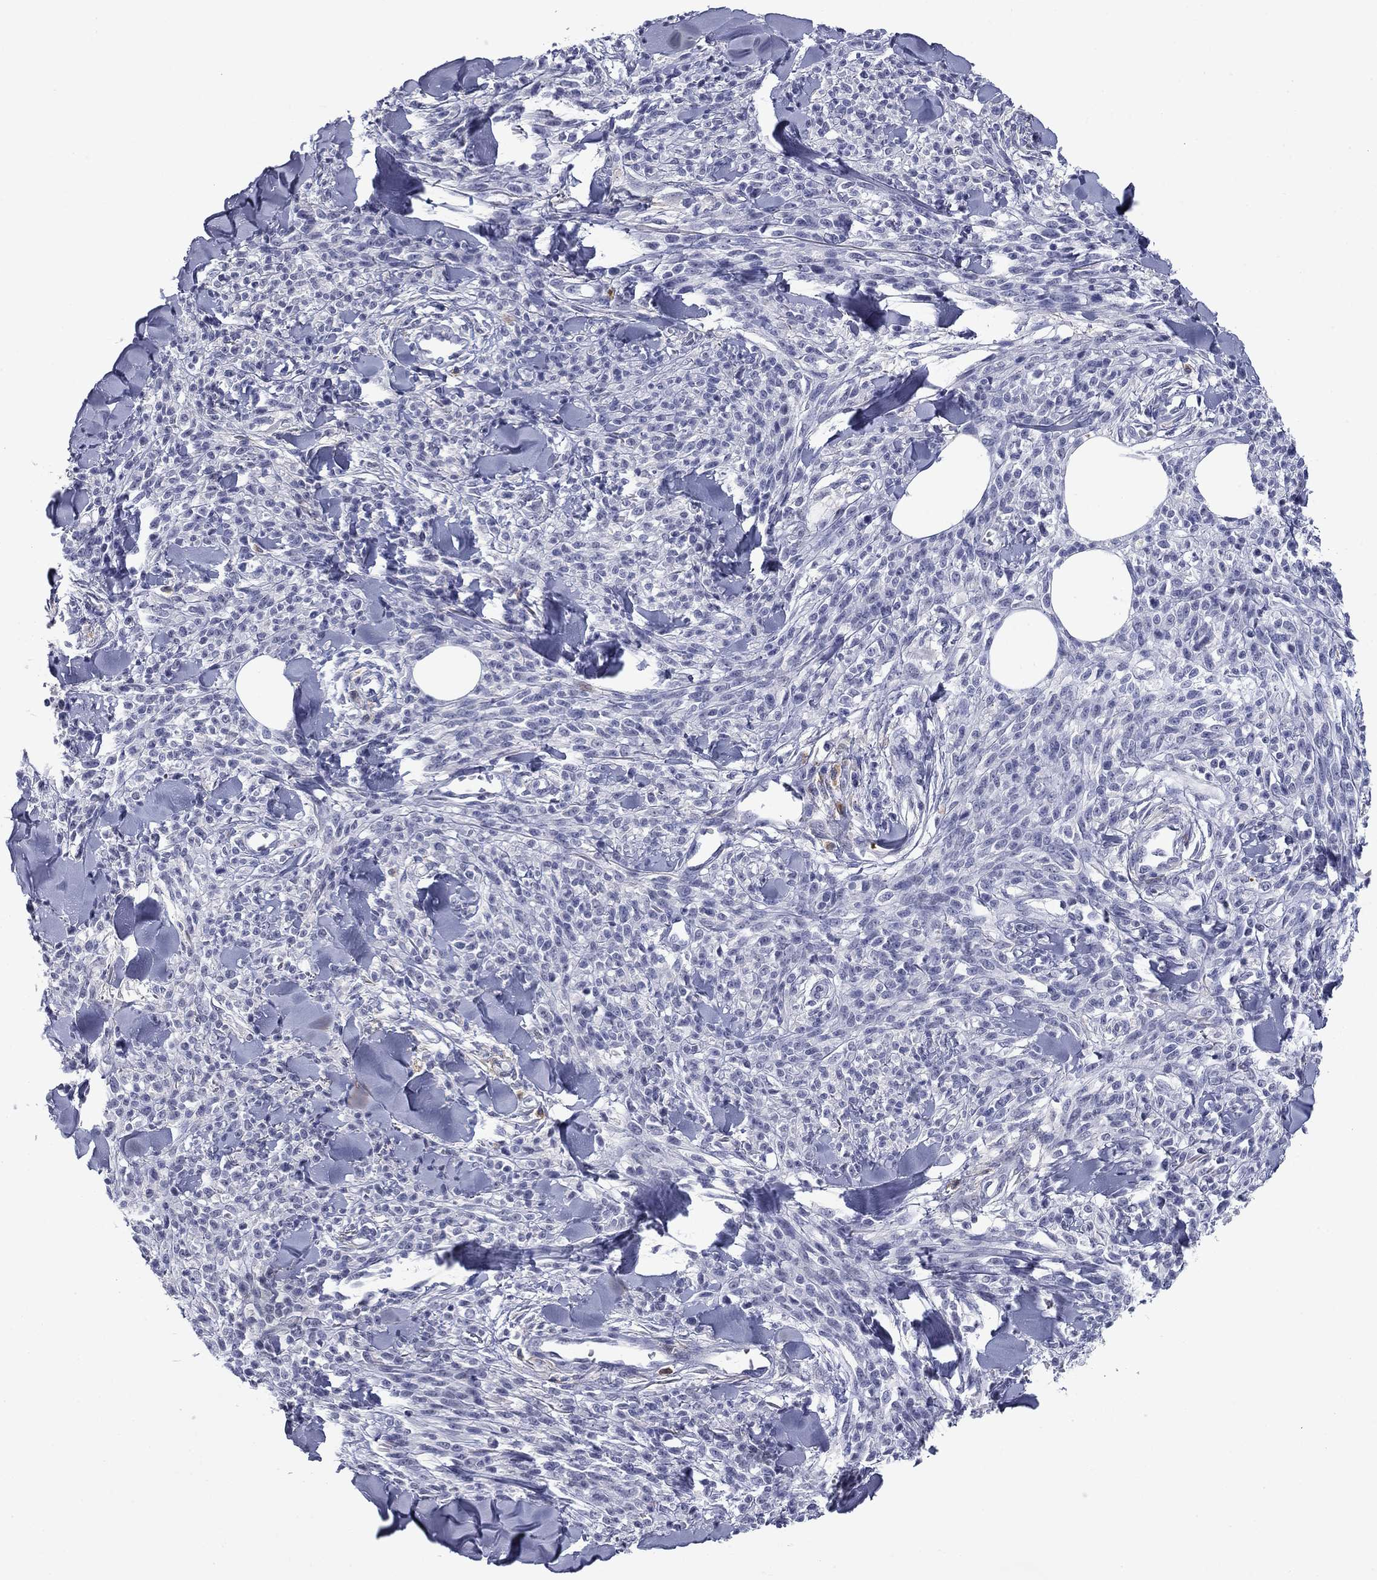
{"staining": {"intensity": "negative", "quantity": "none", "location": "none"}, "tissue": "melanoma", "cell_type": "Tumor cells", "image_type": "cancer", "snomed": [{"axis": "morphology", "description": "Malignant melanoma, NOS"}, {"axis": "topography", "description": "Skin"}, {"axis": "topography", "description": "Skin of trunk"}], "caption": "Immunohistochemistry of human melanoma exhibits no expression in tumor cells.", "gene": "BCL2L14", "patient": {"sex": "male", "age": 74}}